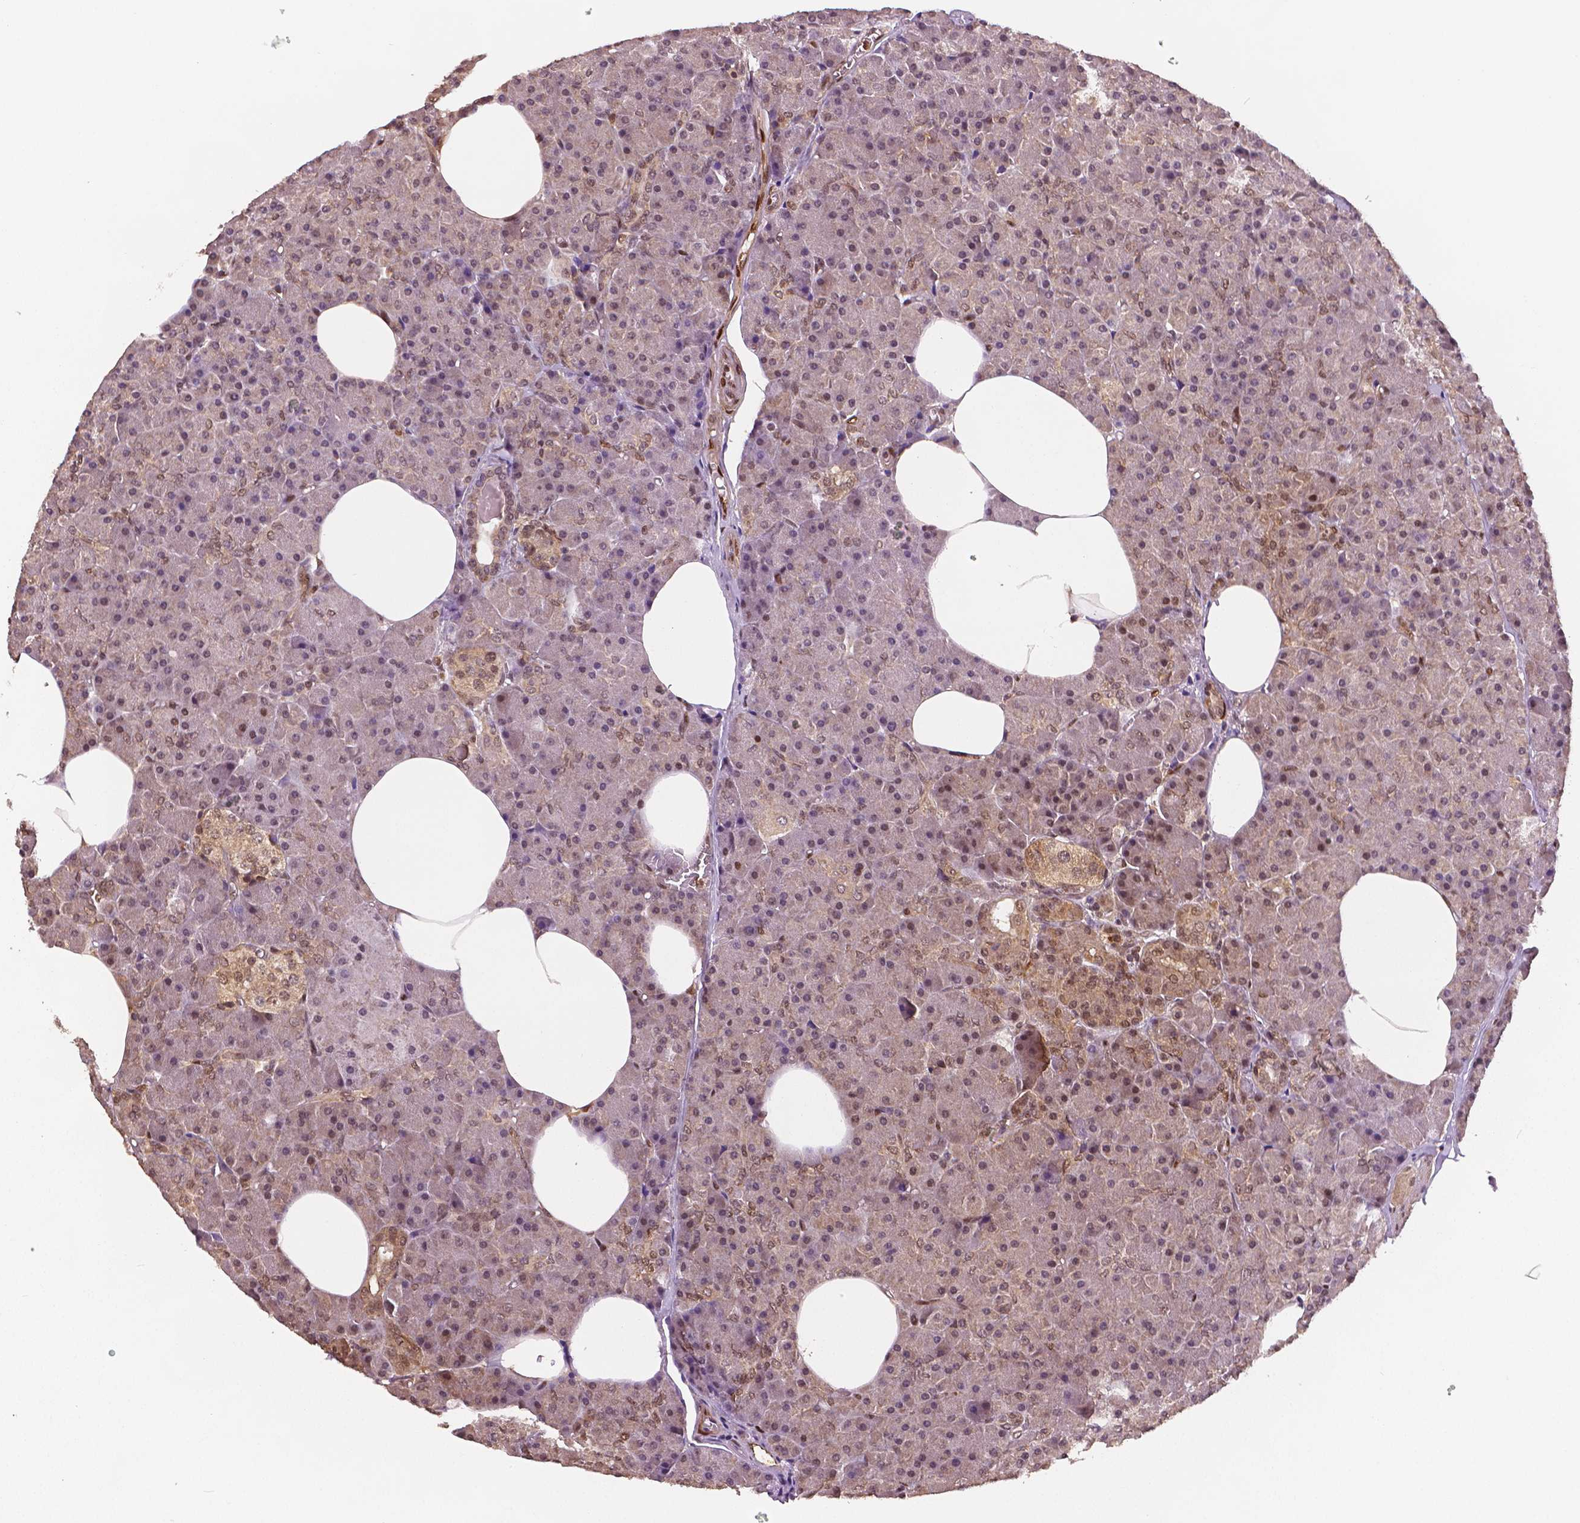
{"staining": {"intensity": "moderate", "quantity": "<25%", "location": "cytoplasmic/membranous,nuclear"}, "tissue": "pancreas", "cell_type": "Exocrine glandular cells", "image_type": "normal", "snomed": [{"axis": "morphology", "description": "Normal tissue, NOS"}, {"axis": "topography", "description": "Pancreas"}], "caption": "A brown stain shows moderate cytoplasmic/membranous,nuclear staining of a protein in exocrine glandular cells of benign pancreas. Immunohistochemistry stains the protein of interest in brown and the nuclei are stained blue.", "gene": "STAT3", "patient": {"sex": "female", "age": 45}}